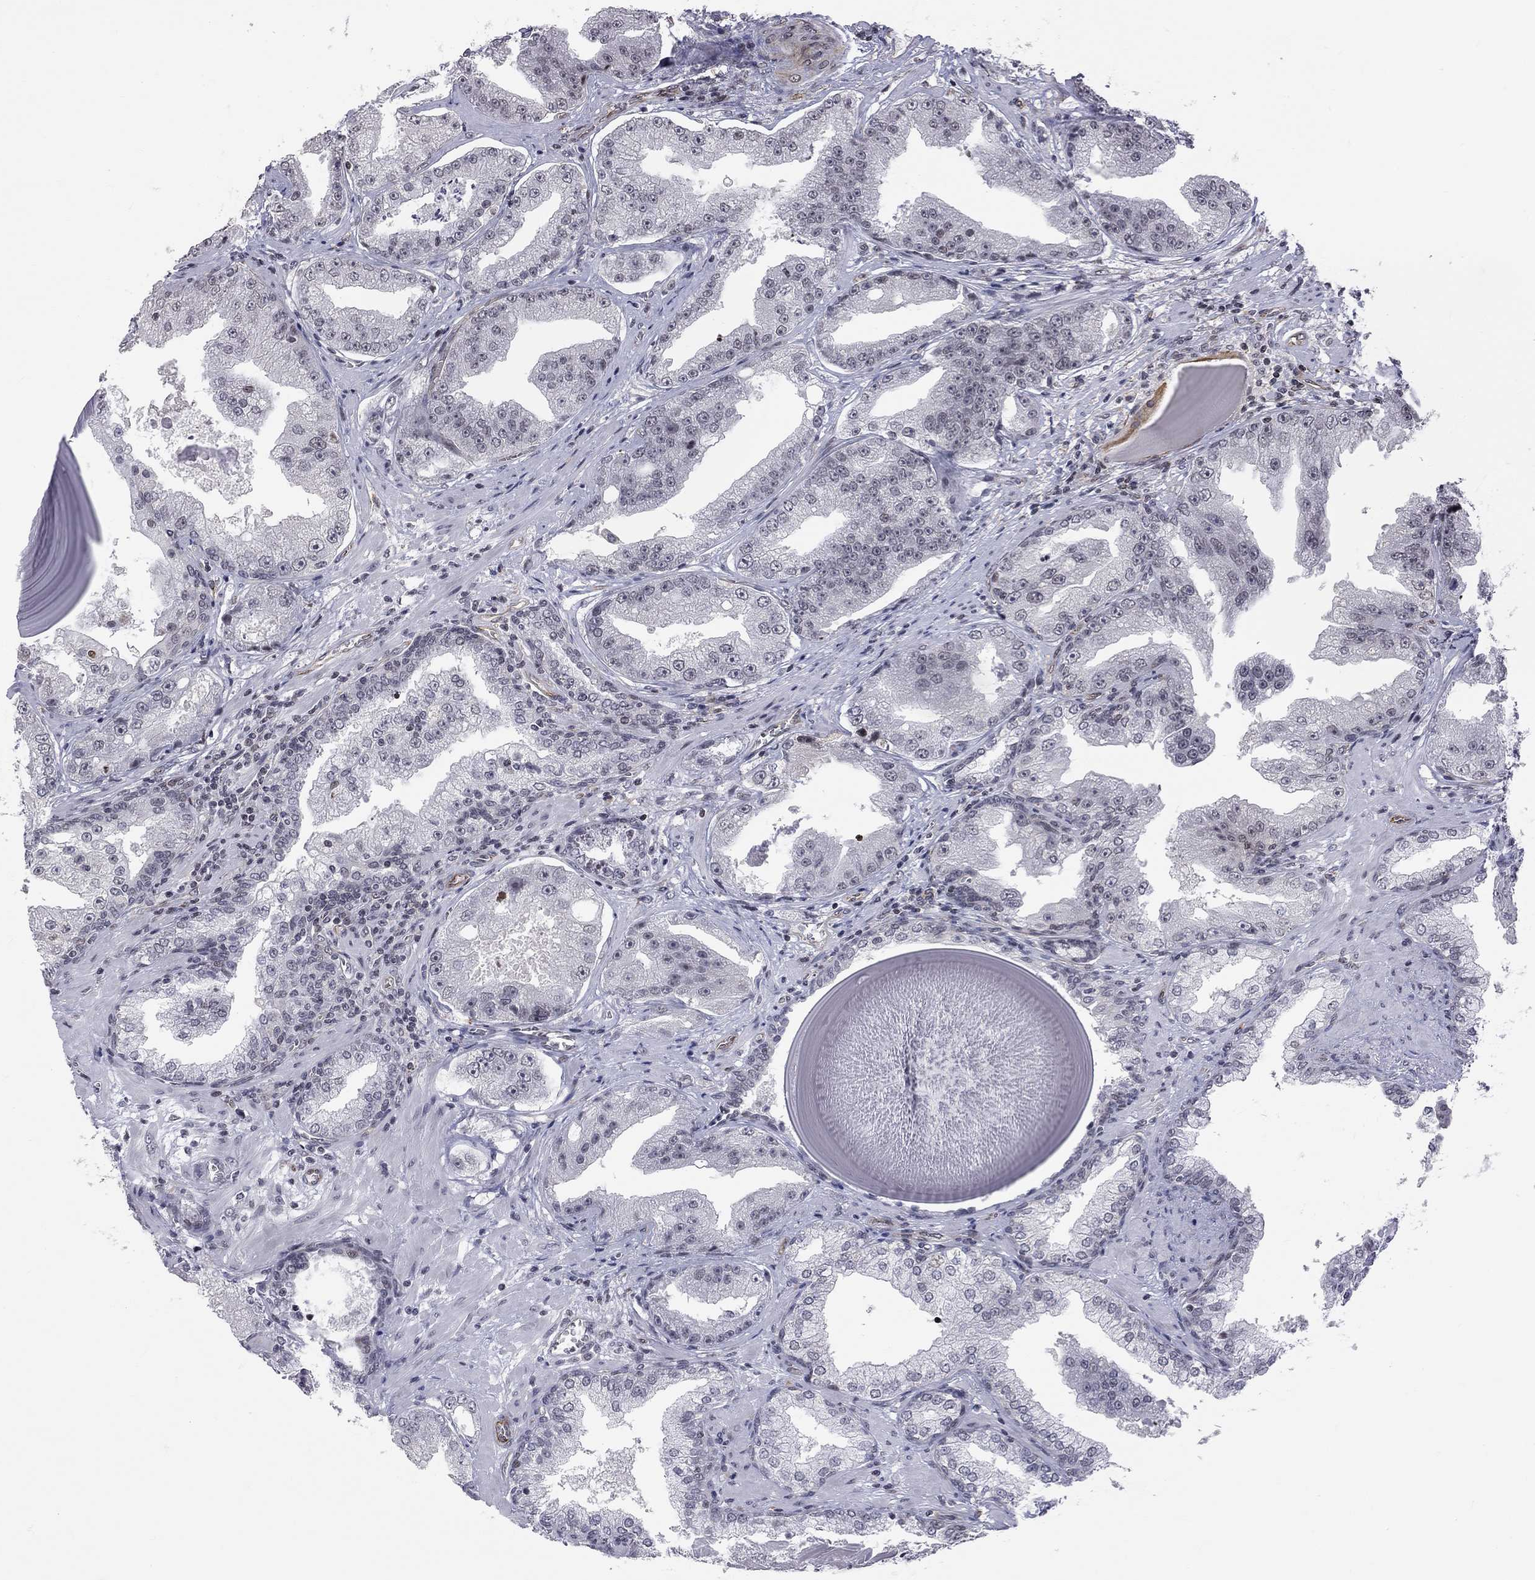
{"staining": {"intensity": "negative", "quantity": "none", "location": "none"}, "tissue": "prostate cancer", "cell_type": "Tumor cells", "image_type": "cancer", "snomed": [{"axis": "morphology", "description": "Adenocarcinoma, Low grade"}, {"axis": "topography", "description": "Prostate"}], "caption": "High magnification brightfield microscopy of low-grade adenocarcinoma (prostate) stained with DAB (3,3'-diaminobenzidine) (brown) and counterstained with hematoxylin (blue): tumor cells show no significant expression. (Stains: DAB (3,3'-diaminobenzidine) immunohistochemistry (IHC) with hematoxylin counter stain, Microscopy: brightfield microscopy at high magnification).", "gene": "MTNR1B", "patient": {"sex": "male", "age": 62}}